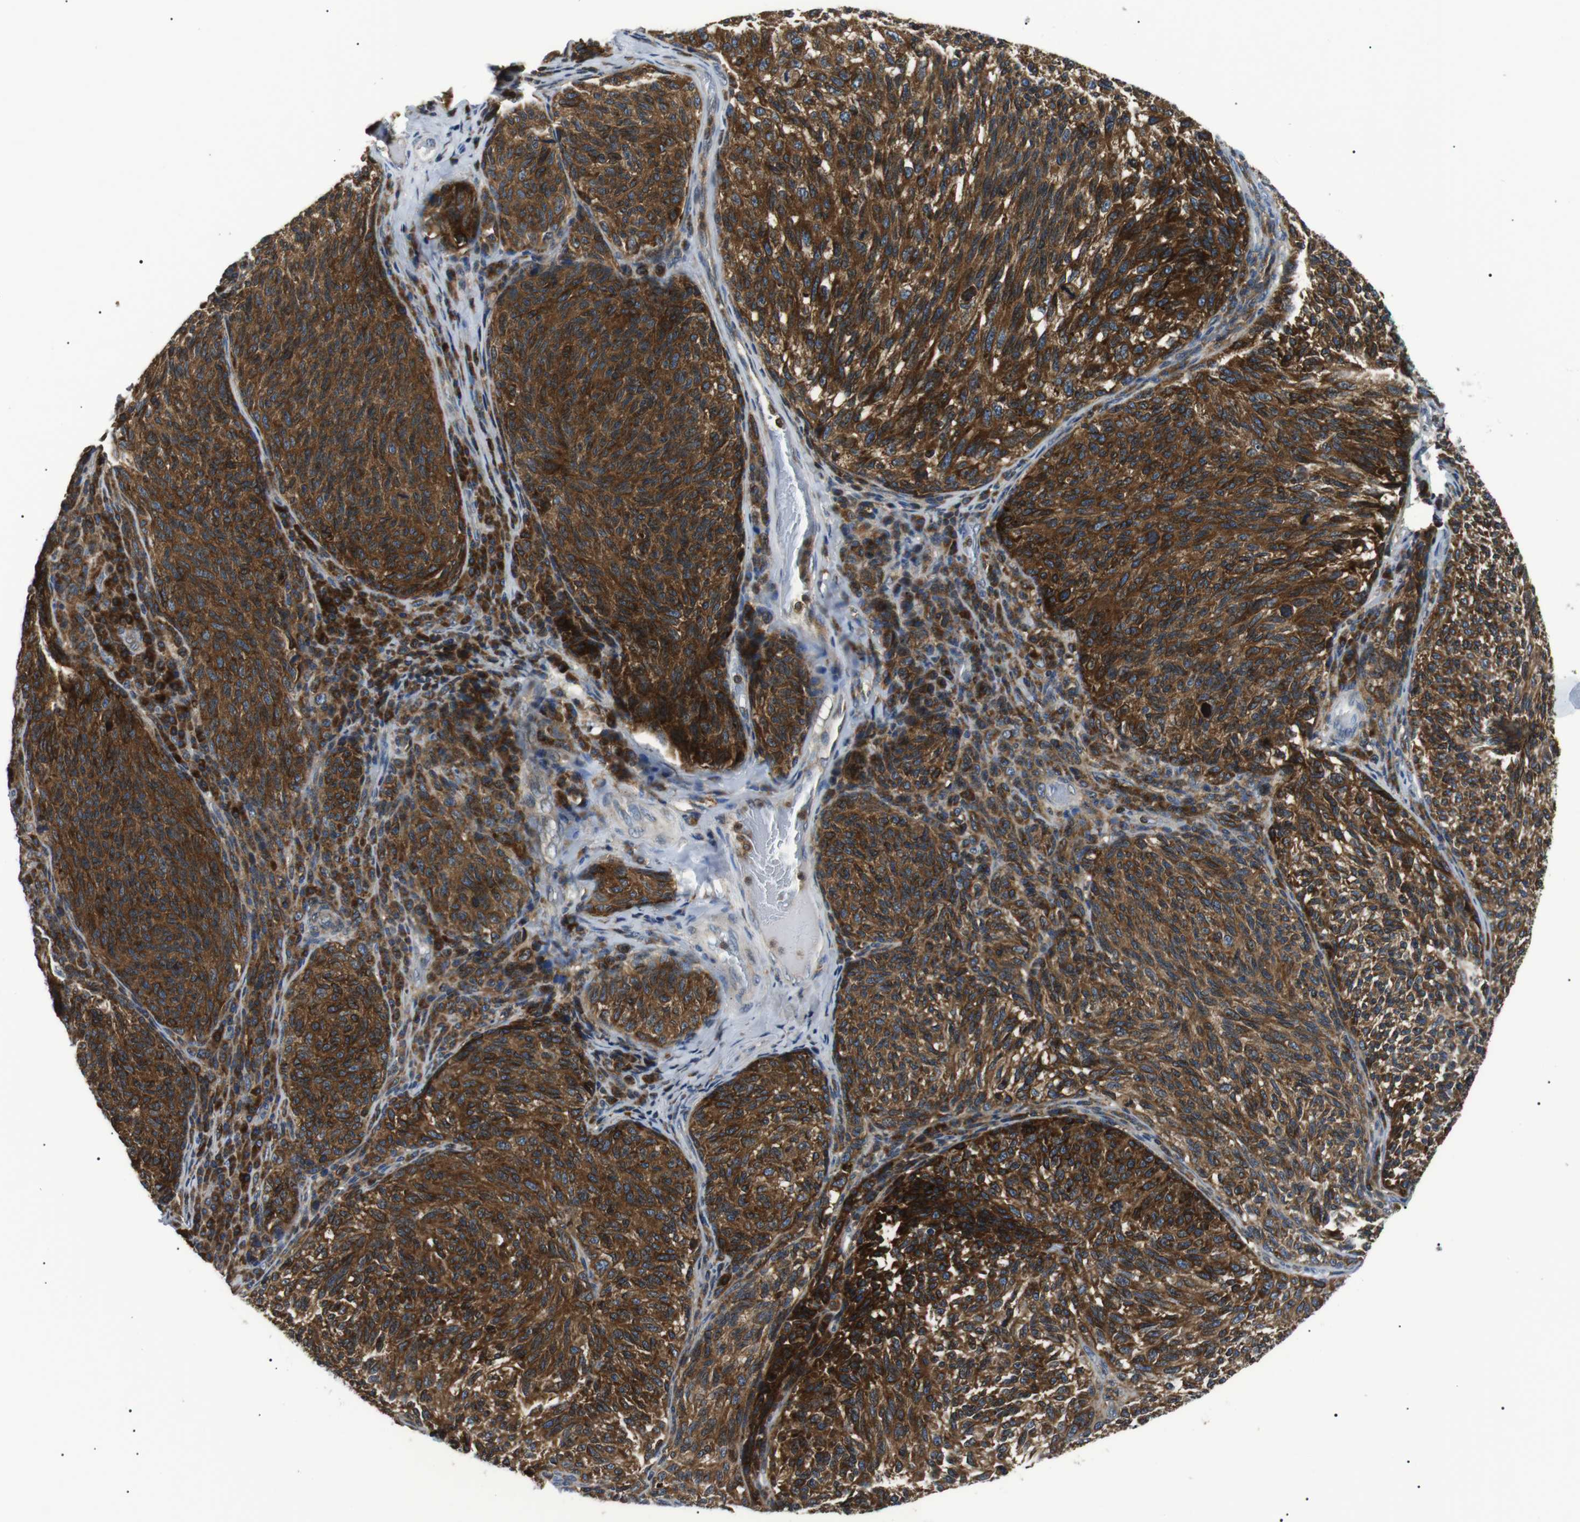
{"staining": {"intensity": "strong", "quantity": ">75%", "location": "cytoplasmic/membranous"}, "tissue": "melanoma", "cell_type": "Tumor cells", "image_type": "cancer", "snomed": [{"axis": "morphology", "description": "Malignant melanoma, NOS"}, {"axis": "topography", "description": "Skin"}], "caption": "Tumor cells display high levels of strong cytoplasmic/membranous staining in about >75% of cells in human malignant melanoma. The staining is performed using DAB (3,3'-diaminobenzidine) brown chromogen to label protein expression. The nuclei are counter-stained blue using hematoxylin.", "gene": "RAB9A", "patient": {"sex": "female", "age": 73}}